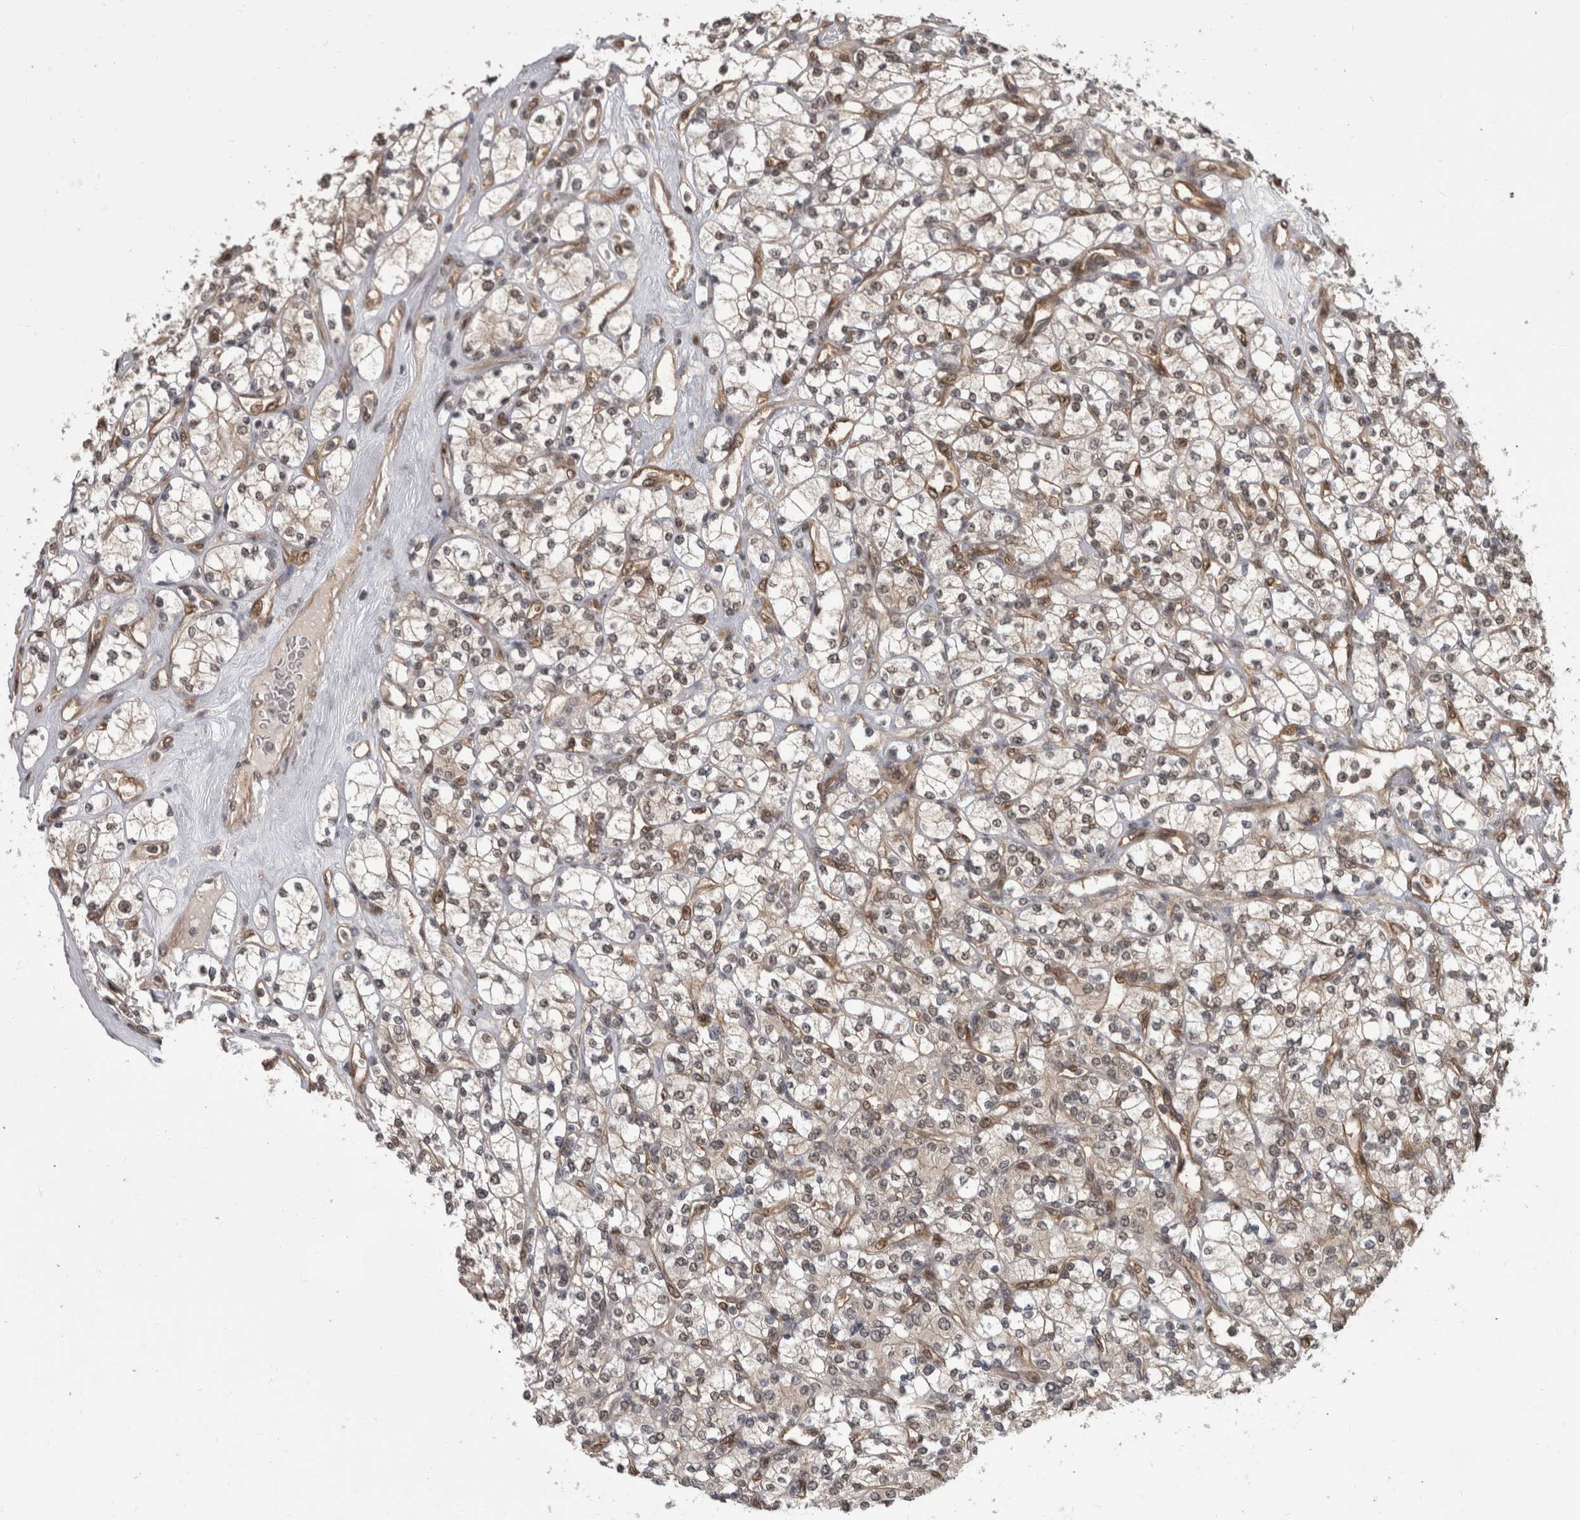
{"staining": {"intensity": "weak", "quantity": ">75%", "location": "cytoplasmic/membranous,nuclear"}, "tissue": "renal cancer", "cell_type": "Tumor cells", "image_type": "cancer", "snomed": [{"axis": "morphology", "description": "Adenocarcinoma, NOS"}, {"axis": "topography", "description": "Kidney"}], "caption": "DAB (3,3'-diaminobenzidine) immunohistochemical staining of human adenocarcinoma (renal) shows weak cytoplasmic/membranous and nuclear protein staining in approximately >75% of tumor cells. The staining is performed using DAB (3,3'-diaminobenzidine) brown chromogen to label protein expression. The nuclei are counter-stained blue using hematoxylin.", "gene": "AKT3", "patient": {"sex": "male", "age": 77}}